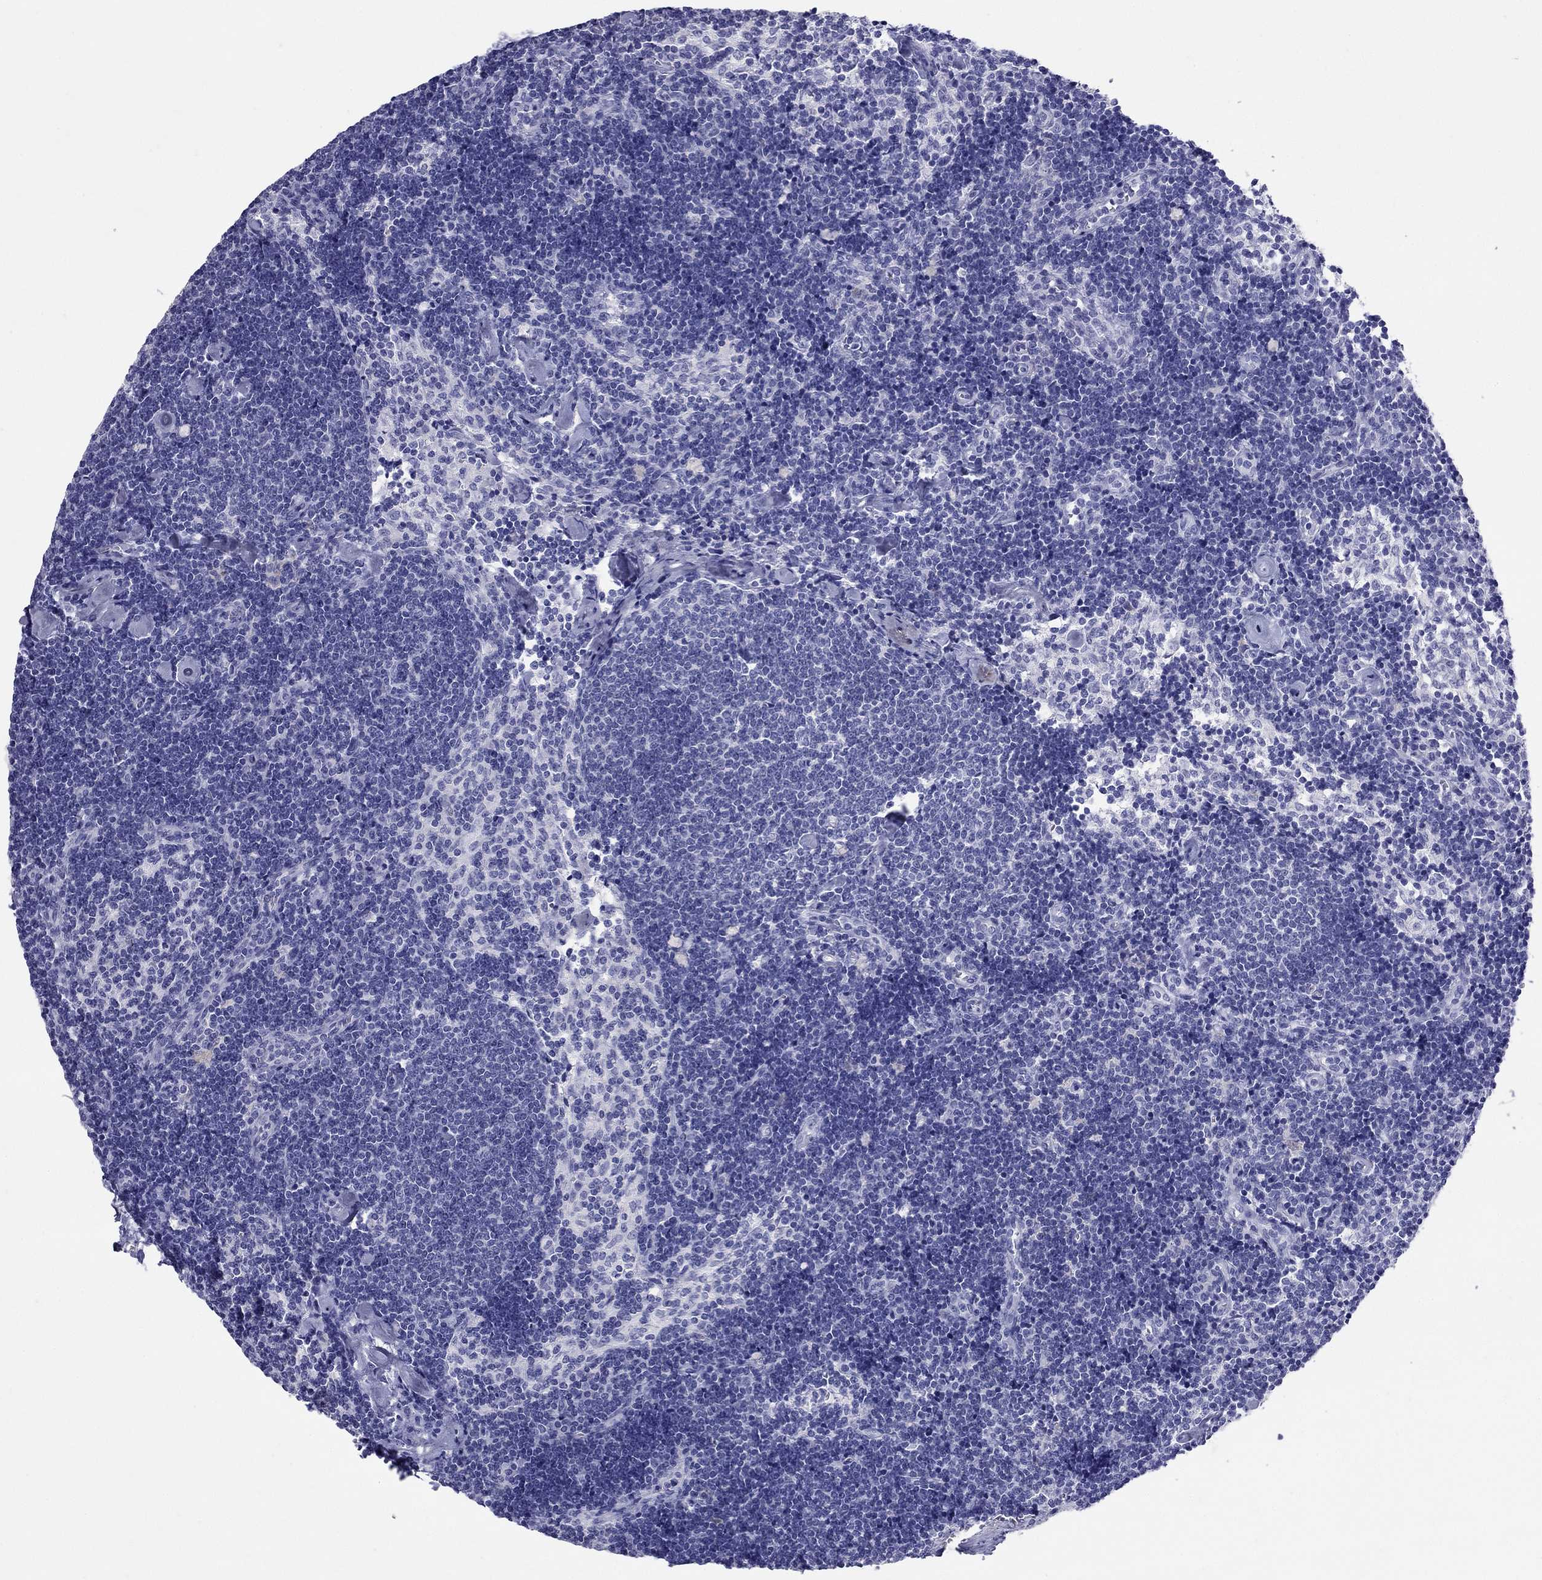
{"staining": {"intensity": "negative", "quantity": "none", "location": "none"}, "tissue": "lymph node", "cell_type": "Germinal center cells", "image_type": "normal", "snomed": [{"axis": "morphology", "description": "Normal tissue, NOS"}, {"axis": "topography", "description": "Lymph node"}], "caption": "The photomicrograph reveals no staining of germinal center cells in unremarkable lymph node. Nuclei are stained in blue.", "gene": "HLA", "patient": {"sex": "female", "age": 42}}